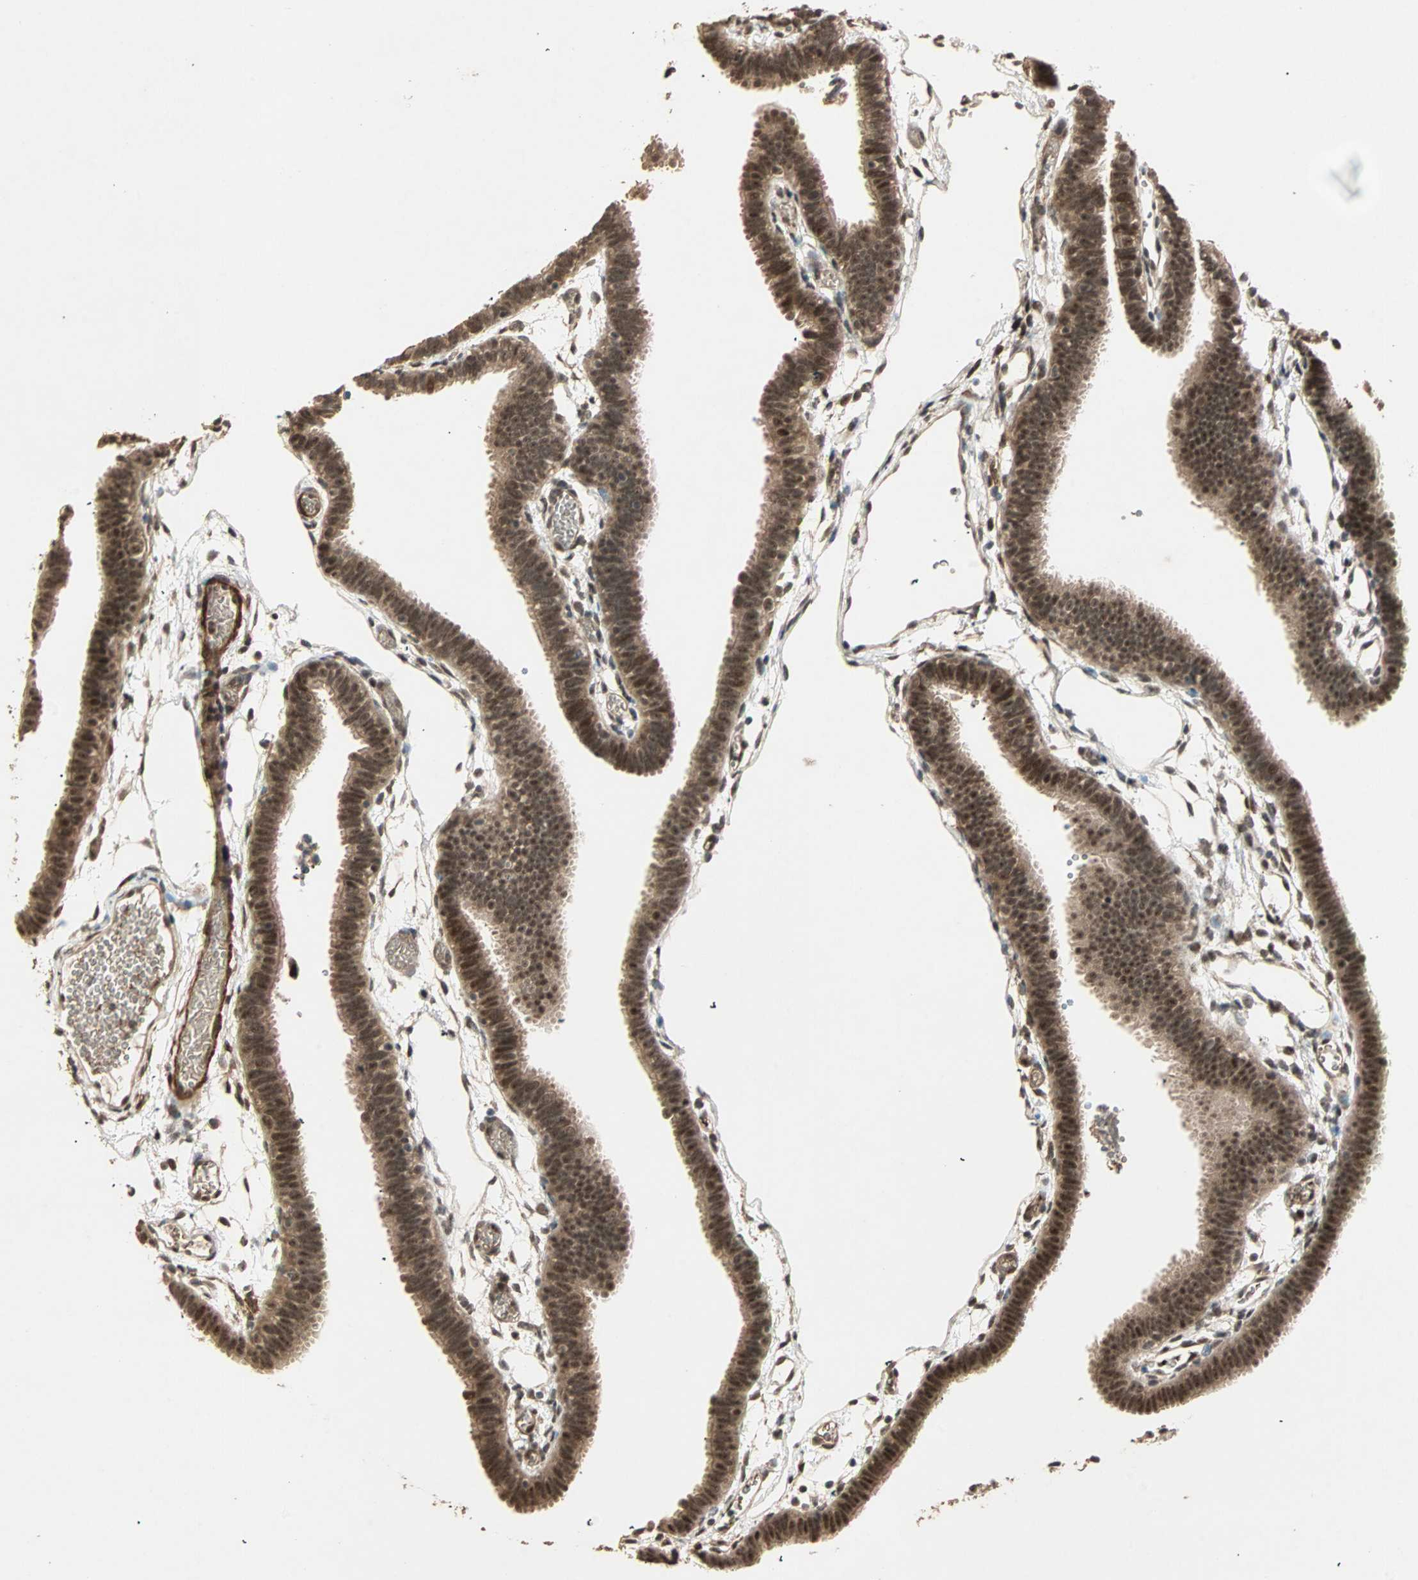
{"staining": {"intensity": "strong", "quantity": ">75%", "location": "cytoplasmic/membranous,nuclear"}, "tissue": "fallopian tube", "cell_type": "Glandular cells", "image_type": "normal", "snomed": [{"axis": "morphology", "description": "Normal tissue, NOS"}, {"axis": "topography", "description": "Fallopian tube"}], "caption": "Fallopian tube stained with DAB IHC shows high levels of strong cytoplasmic/membranous,nuclear positivity in about >75% of glandular cells. The protein of interest is stained brown, and the nuclei are stained in blue (DAB IHC with brightfield microscopy, high magnification).", "gene": "ZSCAN31", "patient": {"sex": "female", "age": 29}}